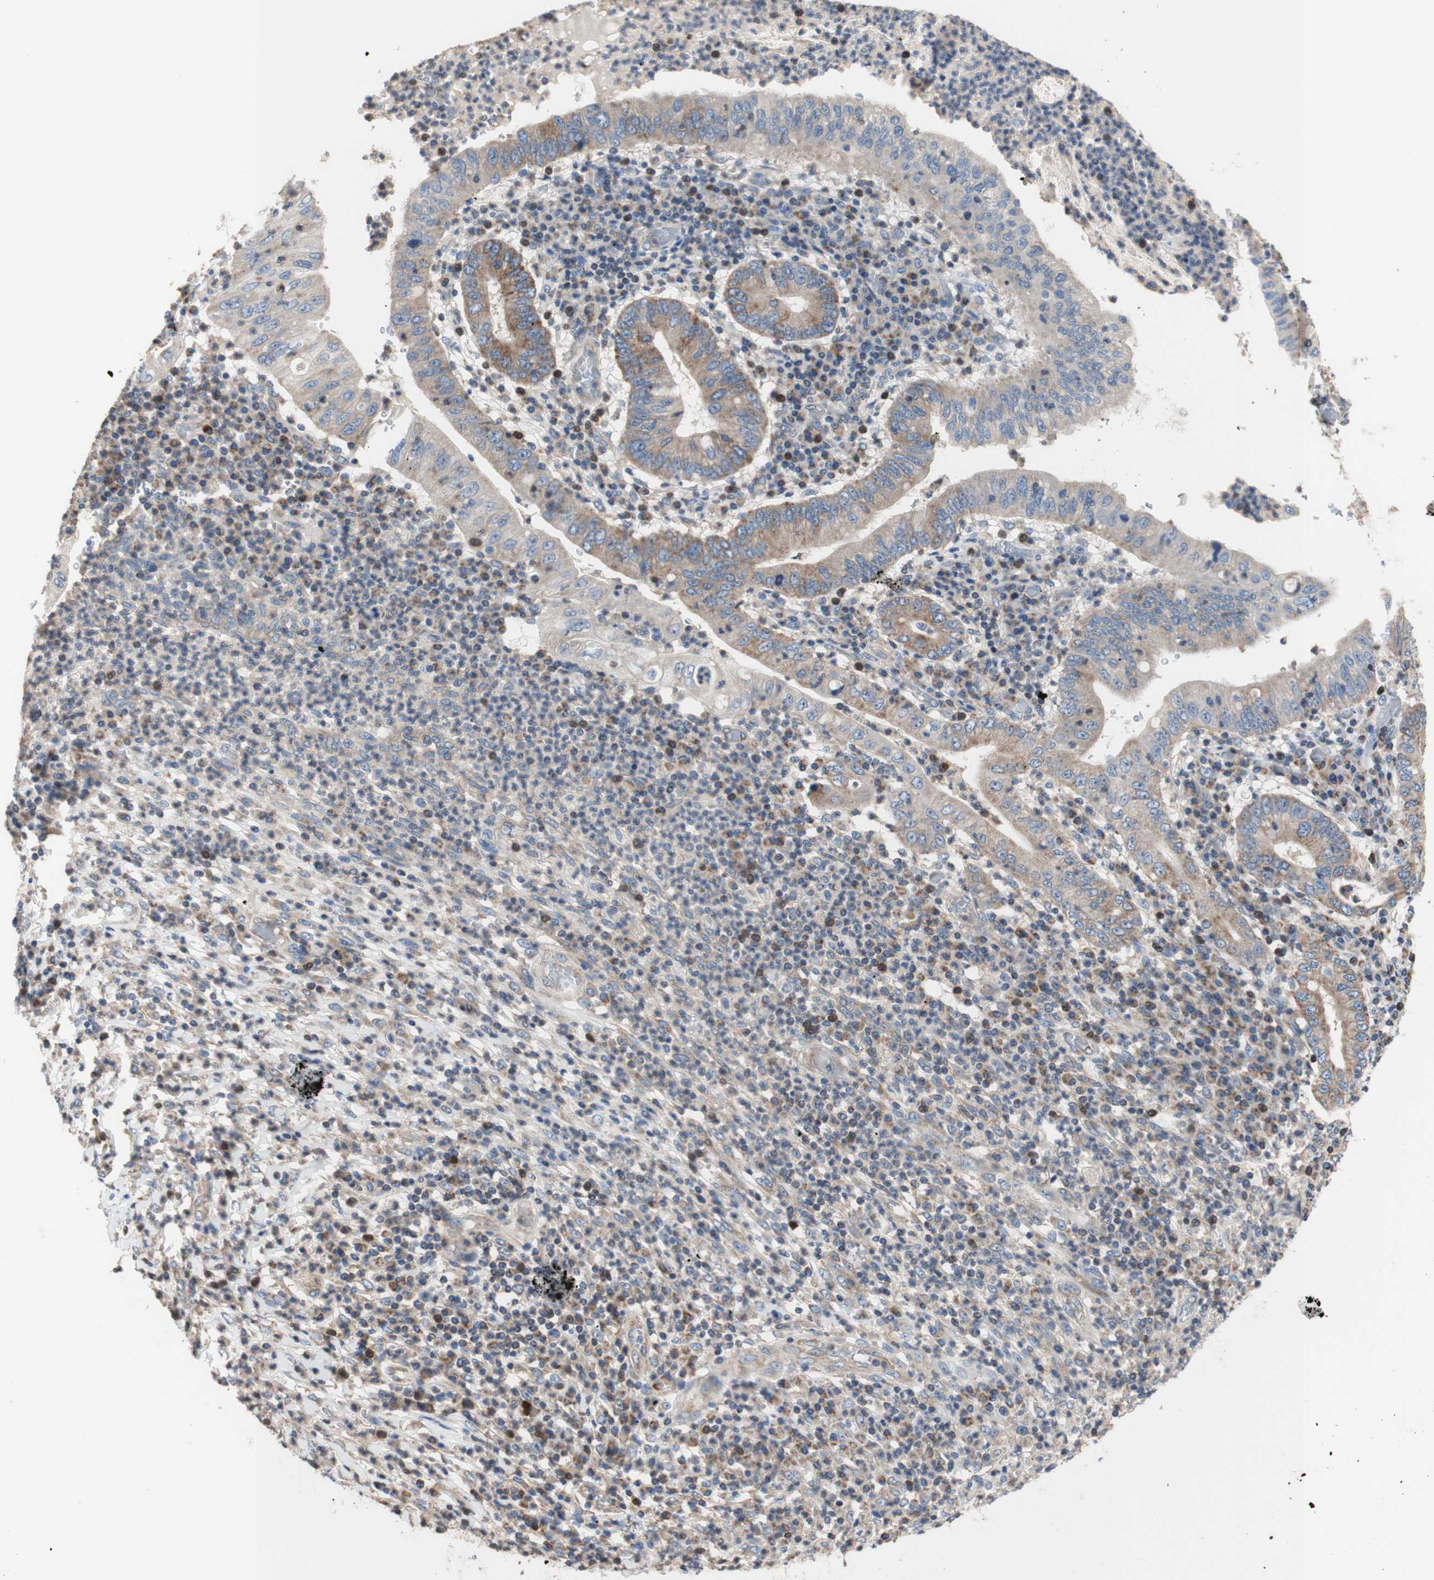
{"staining": {"intensity": "moderate", "quantity": "25%-75%", "location": "cytoplasmic/membranous"}, "tissue": "stomach cancer", "cell_type": "Tumor cells", "image_type": "cancer", "snomed": [{"axis": "morphology", "description": "Normal tissue, NOS"}, {"axis": "morphology", "description": "Adenocarcinoma, NOS"}, {"axis": "topography", "description": "Esophagus"}, {"axis": "topography", "description": "Stomach, upper"}, {"axis": "topography", "description": "Peripheral nerve tissue"}], "caption": "Immunohistochemistry micrograph of neoplastic tissue: human adenocarcinoma (stomach) stained using IHC exhibits medium levels of moderate protein expression localized specifically in the cytoplasmic/membranous of tumor cells, appearing as a cytoplasmic/membranous brown color.", "gene": "FMR1", "patient": {"sex": "male", "age": 62}}